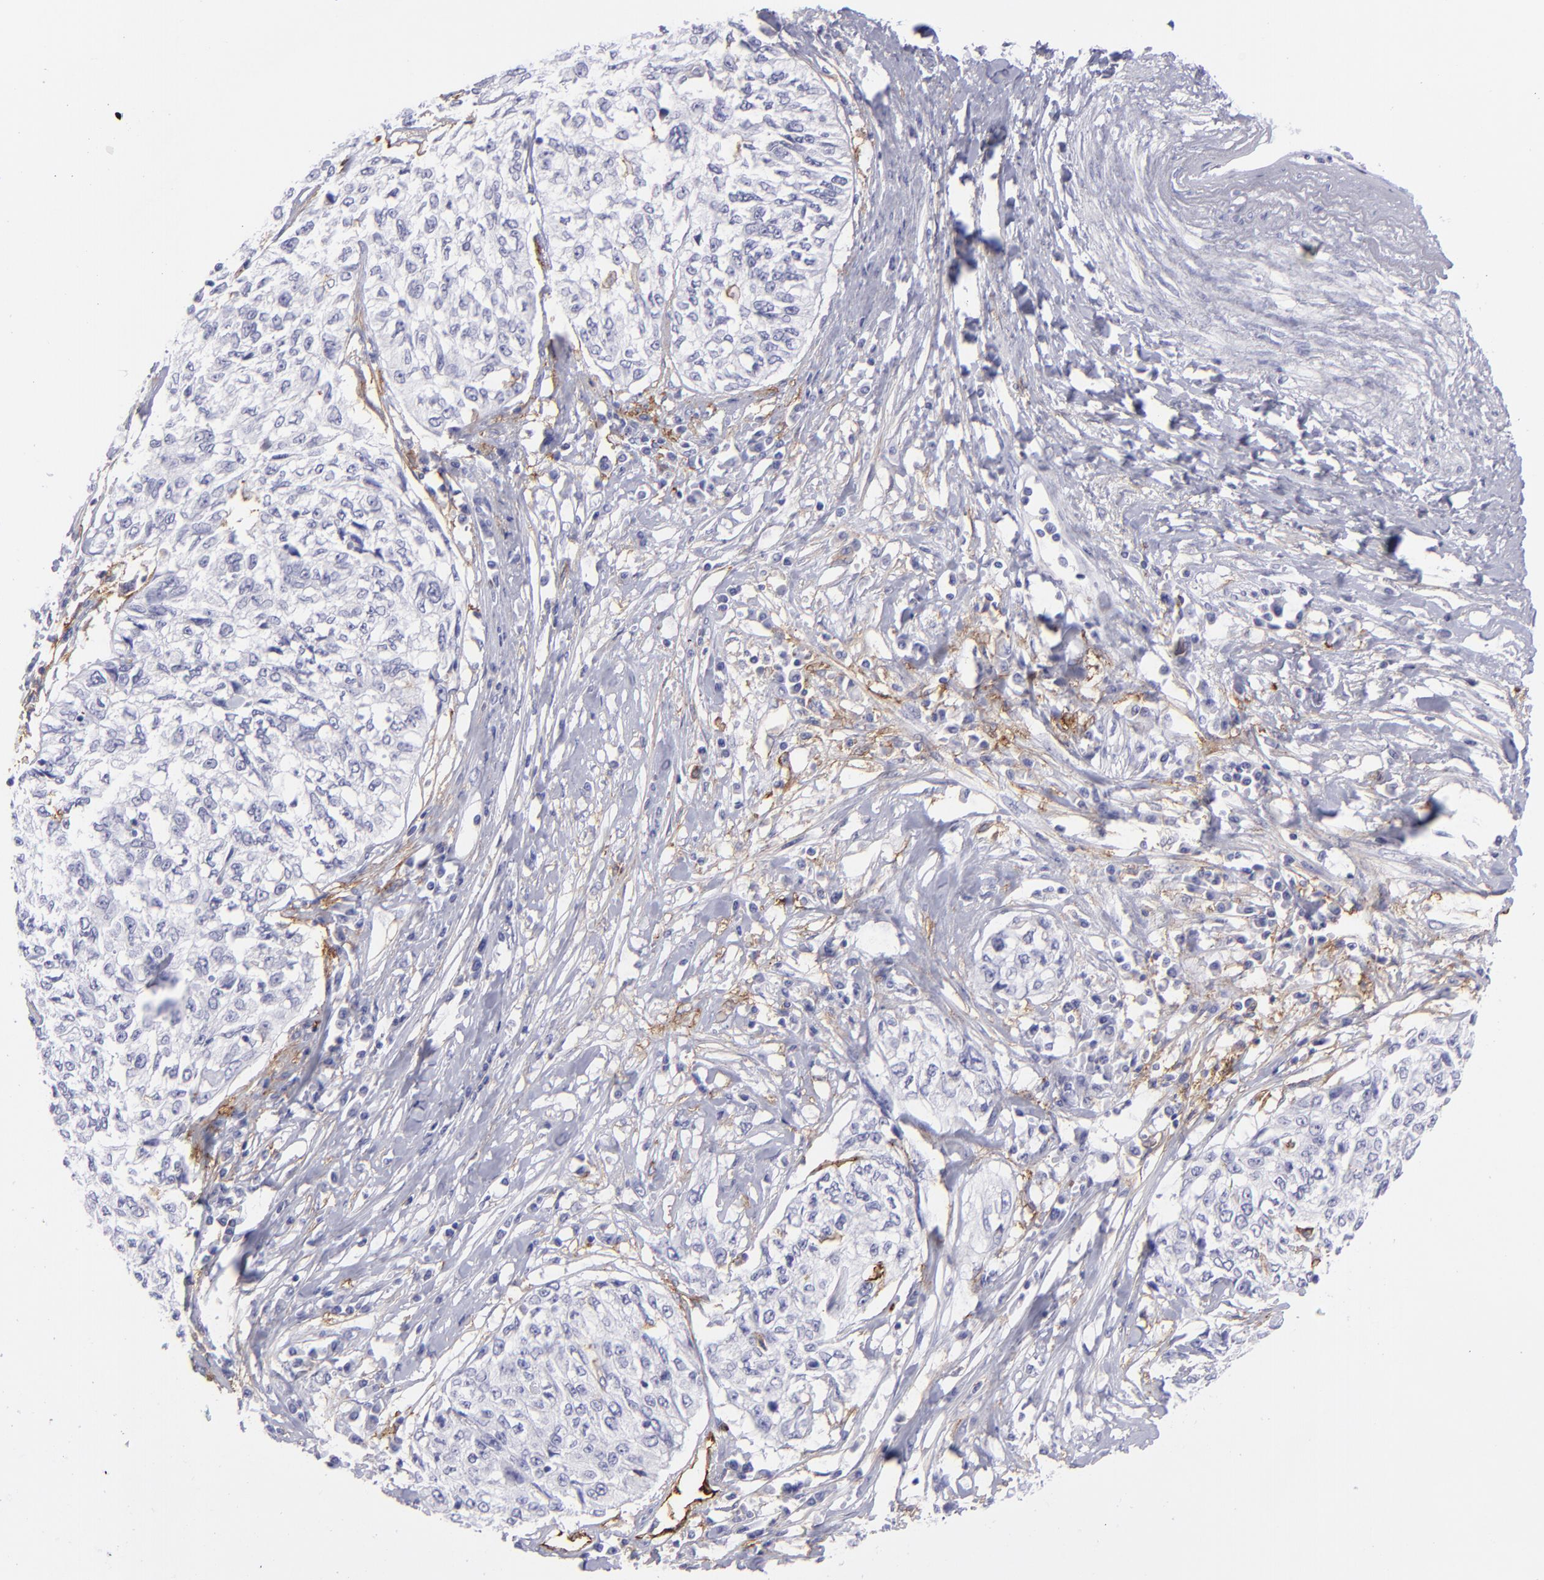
{"staining": {"intensity": "negative", "quantity": "none", "location": "none"}, "tissue": "cervical cancer", "cell_type": "Tumor cells", "image_type": "cancer", "snomed": [{"axis": "morphology", "description": "Squamous cell carcinoma, NOS"}, {"axis": "topography", "description": "Cervix"}], "caption": "Immunohistochemical staining of cervical cancer reveals no significant expression in tumor cells.", "gene": "ACE", "patient": {"sex": "female", "age": 57}}